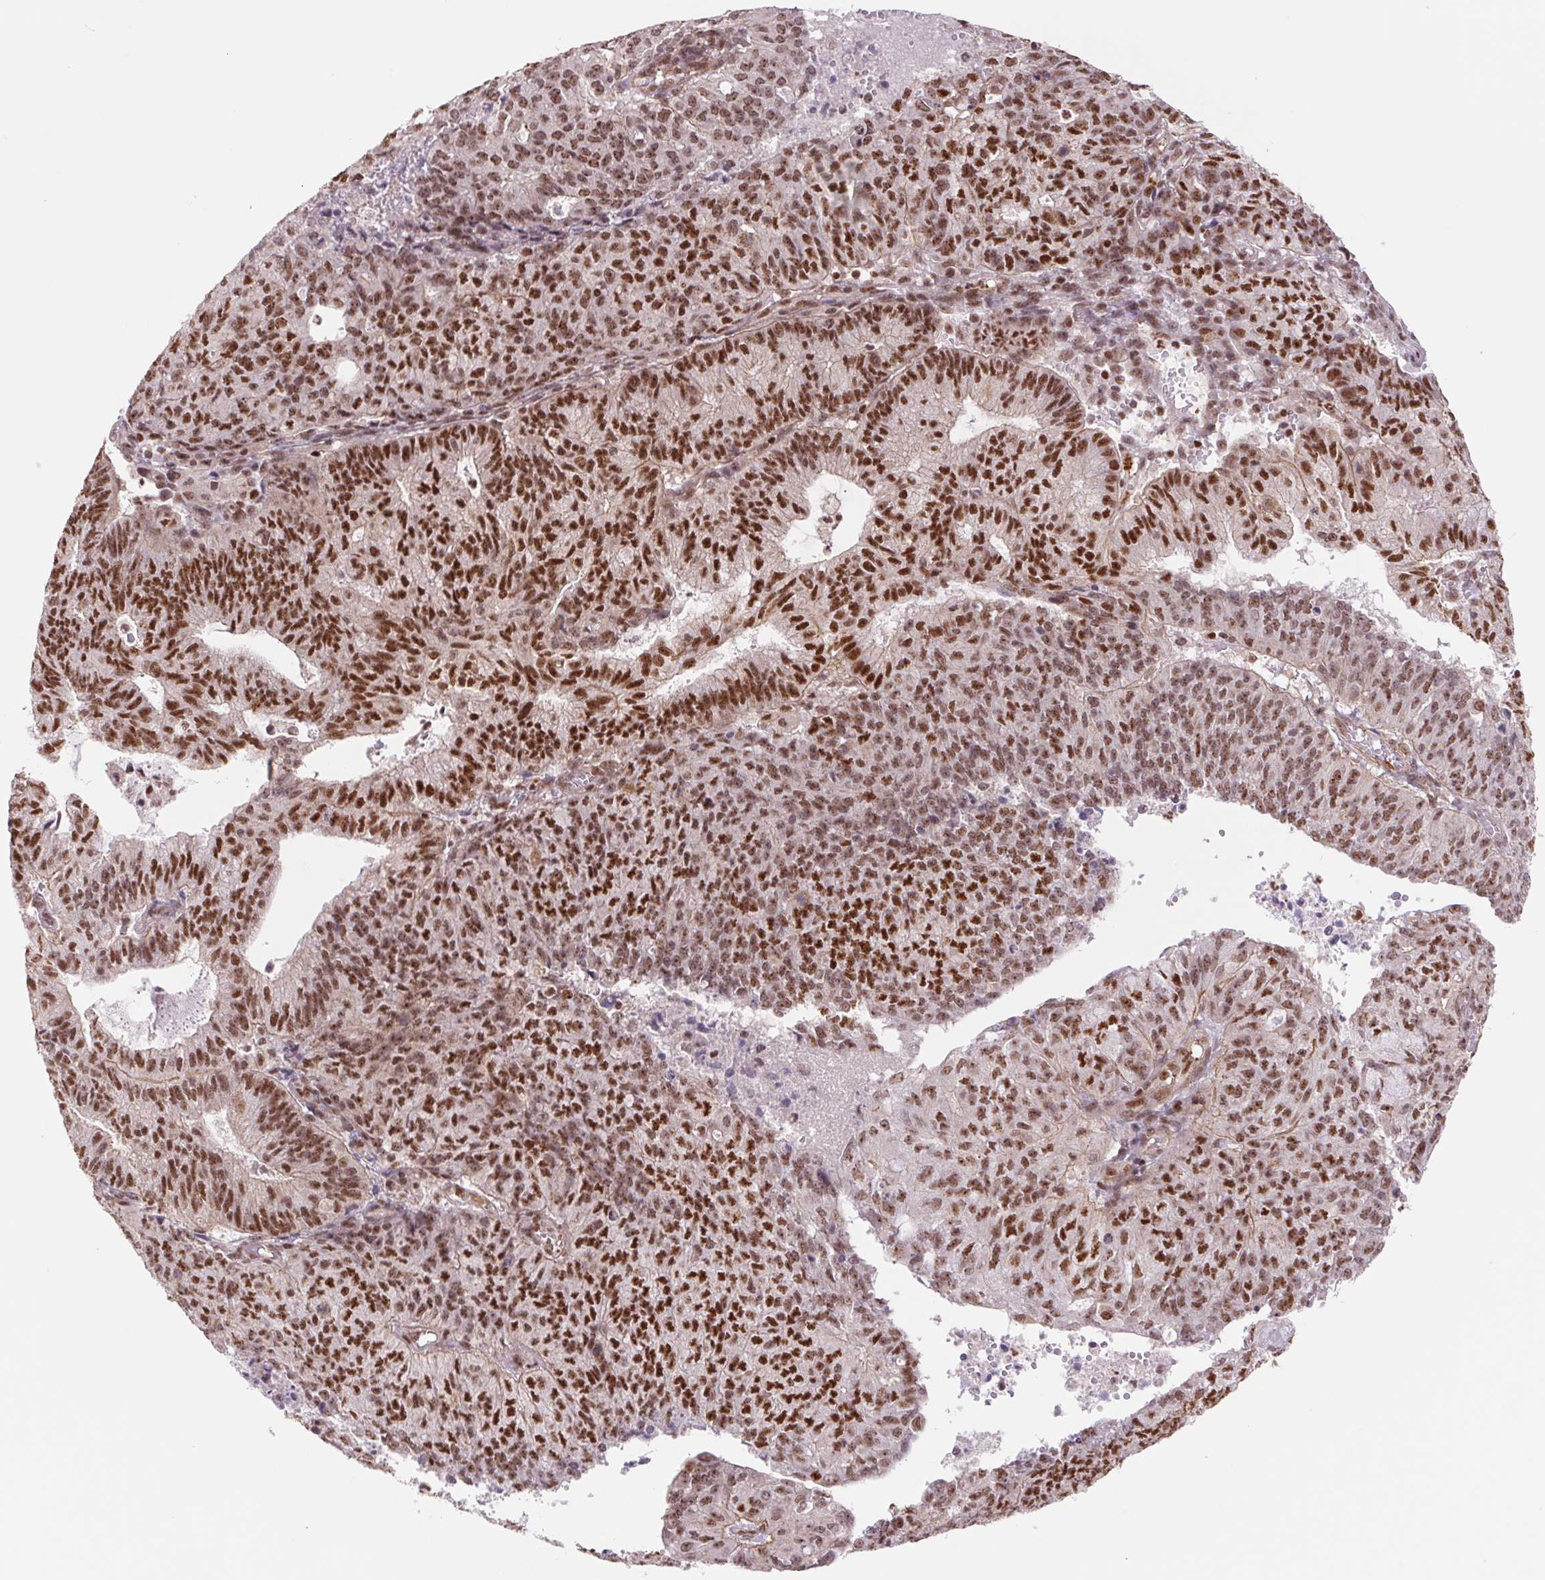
{"staining": {"intensity": "moderate", "quantity": ">75%", "location": "nuclear"}, "tissue": "endometrial cancer", "cell_type": "Tumor cells", "image_type": "cancer", "snomed": [{"axis": "morphology", "description": "Adenocarcinoma, NOS"}, {"axis": "topography", "description": "Endometrium"}], "caption": "A histopathology image of endometrial cancer (adenocarcinoma) stained for a protein shows moderate nuclear brown staining in tumor cells.", "gene": "CWC25", "patient": {"sex": "female", "age": 82}}